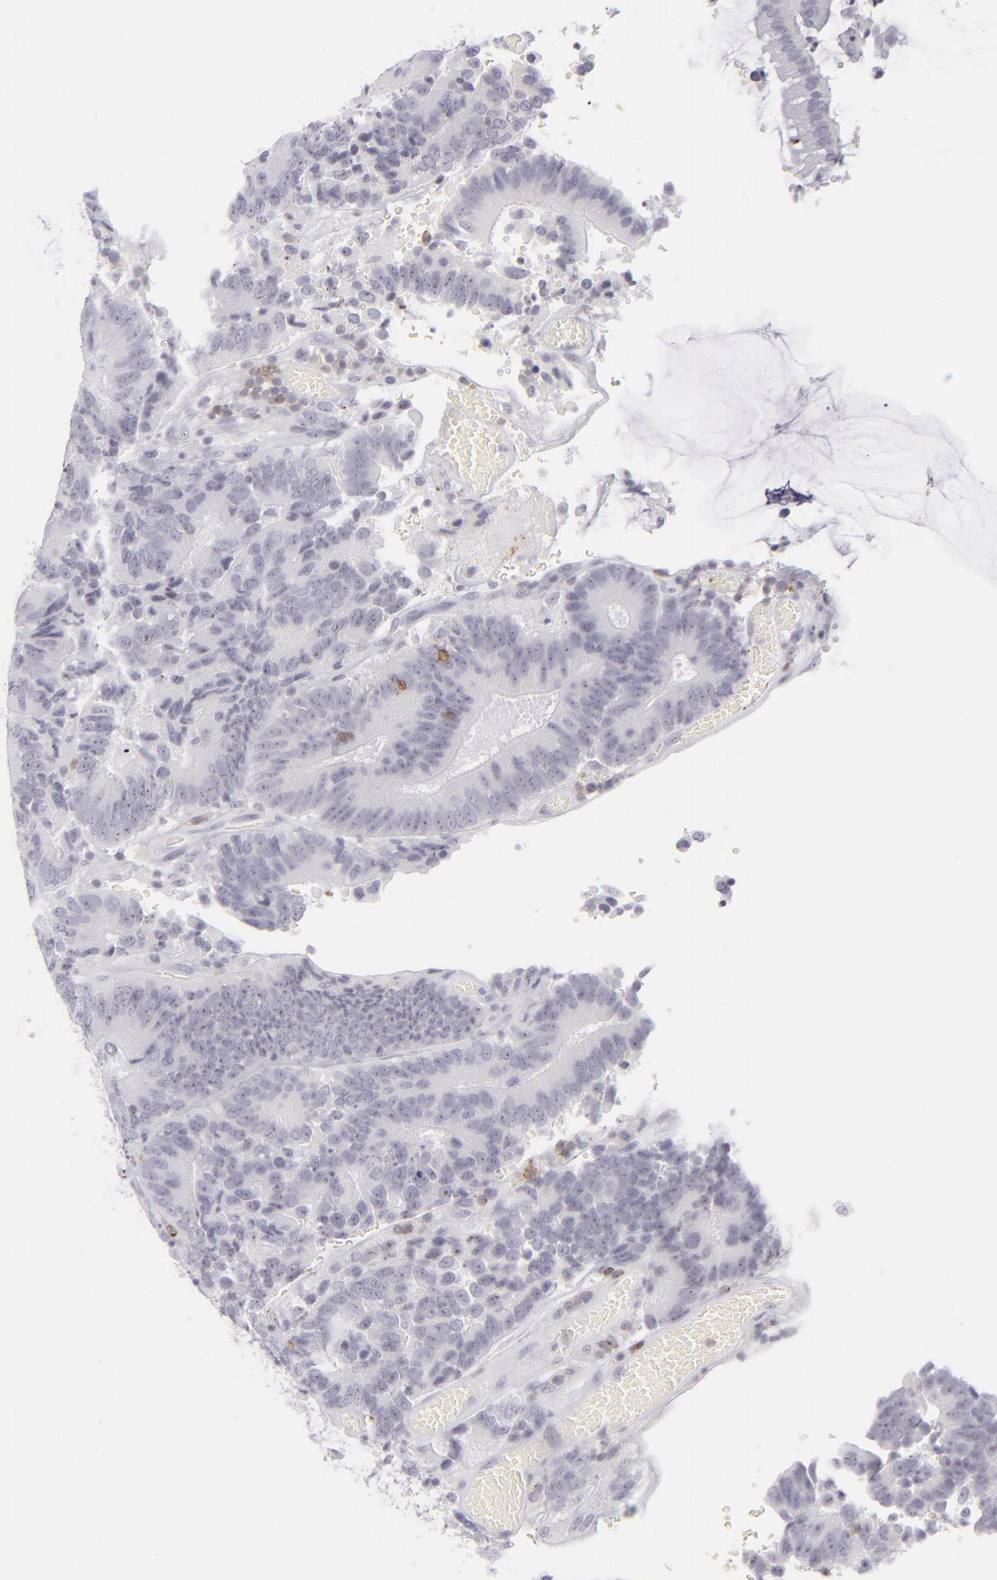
{"staining": {"intensity": "negative", "quantity": "none", "location": "none"}, "tissue": "colorectal cancer", "cell_type": "Tumor cells", "image_type": "cancer", "snomed": [{"axis": "morphology", "description": "Normal tissue, NOS"}, {"axis": "morphology", "description": "Adenocarcinoma, NOS"}, {"axis": "topography", "description": "Colon"}], "caption": "The micrograph displays no staining of tumor cells in adenocarcinoma (colorectal). (Brightfield microscopy of DAB immunohistochemistry (IHC) at high magnification).", "gene": "CD7", "patient": {"sex": "female", "age": 78}}